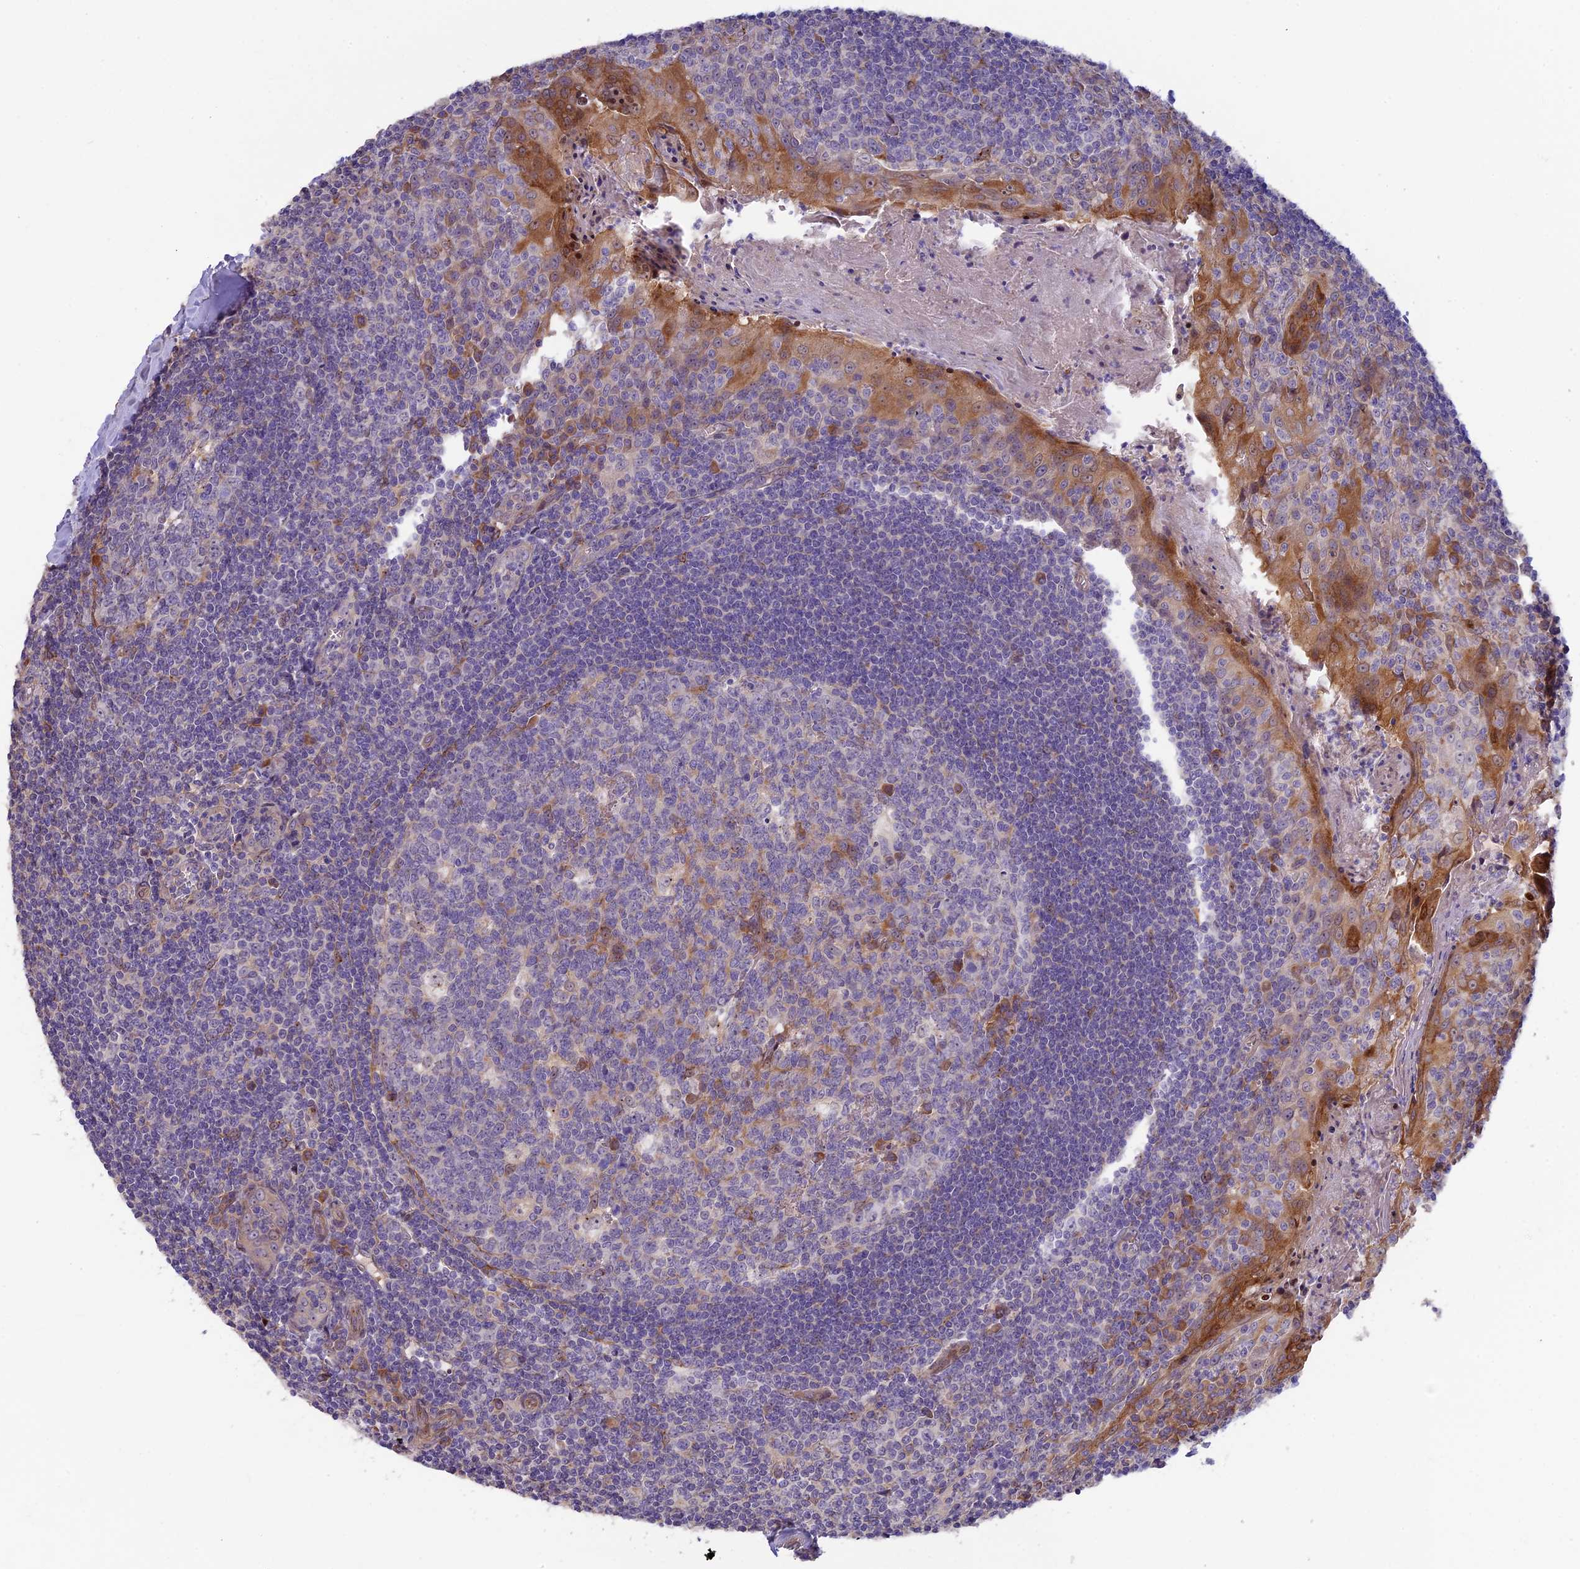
{"staining": {"intensity": "moderate", "quantity": "<25%", "location": "cytoplasmic/membranous"}, "tissue": "tonsil", "cell_type": "Germinal center cells", "image_type": "normal", "snomed": [{"axis": "morphology", "description": "Normal tissue, NOS"}, {"axis": "topography", "description": "Tonsil"}], "caption": "There is low levels of moderate cytoplasmic/membranous positivity in germinal center cells of benign tonsil, as demonstrated by immunohistochemical staining (brown color).", "gene": "CCDC9B", "patient": {"sex": "male", "age": 27}}